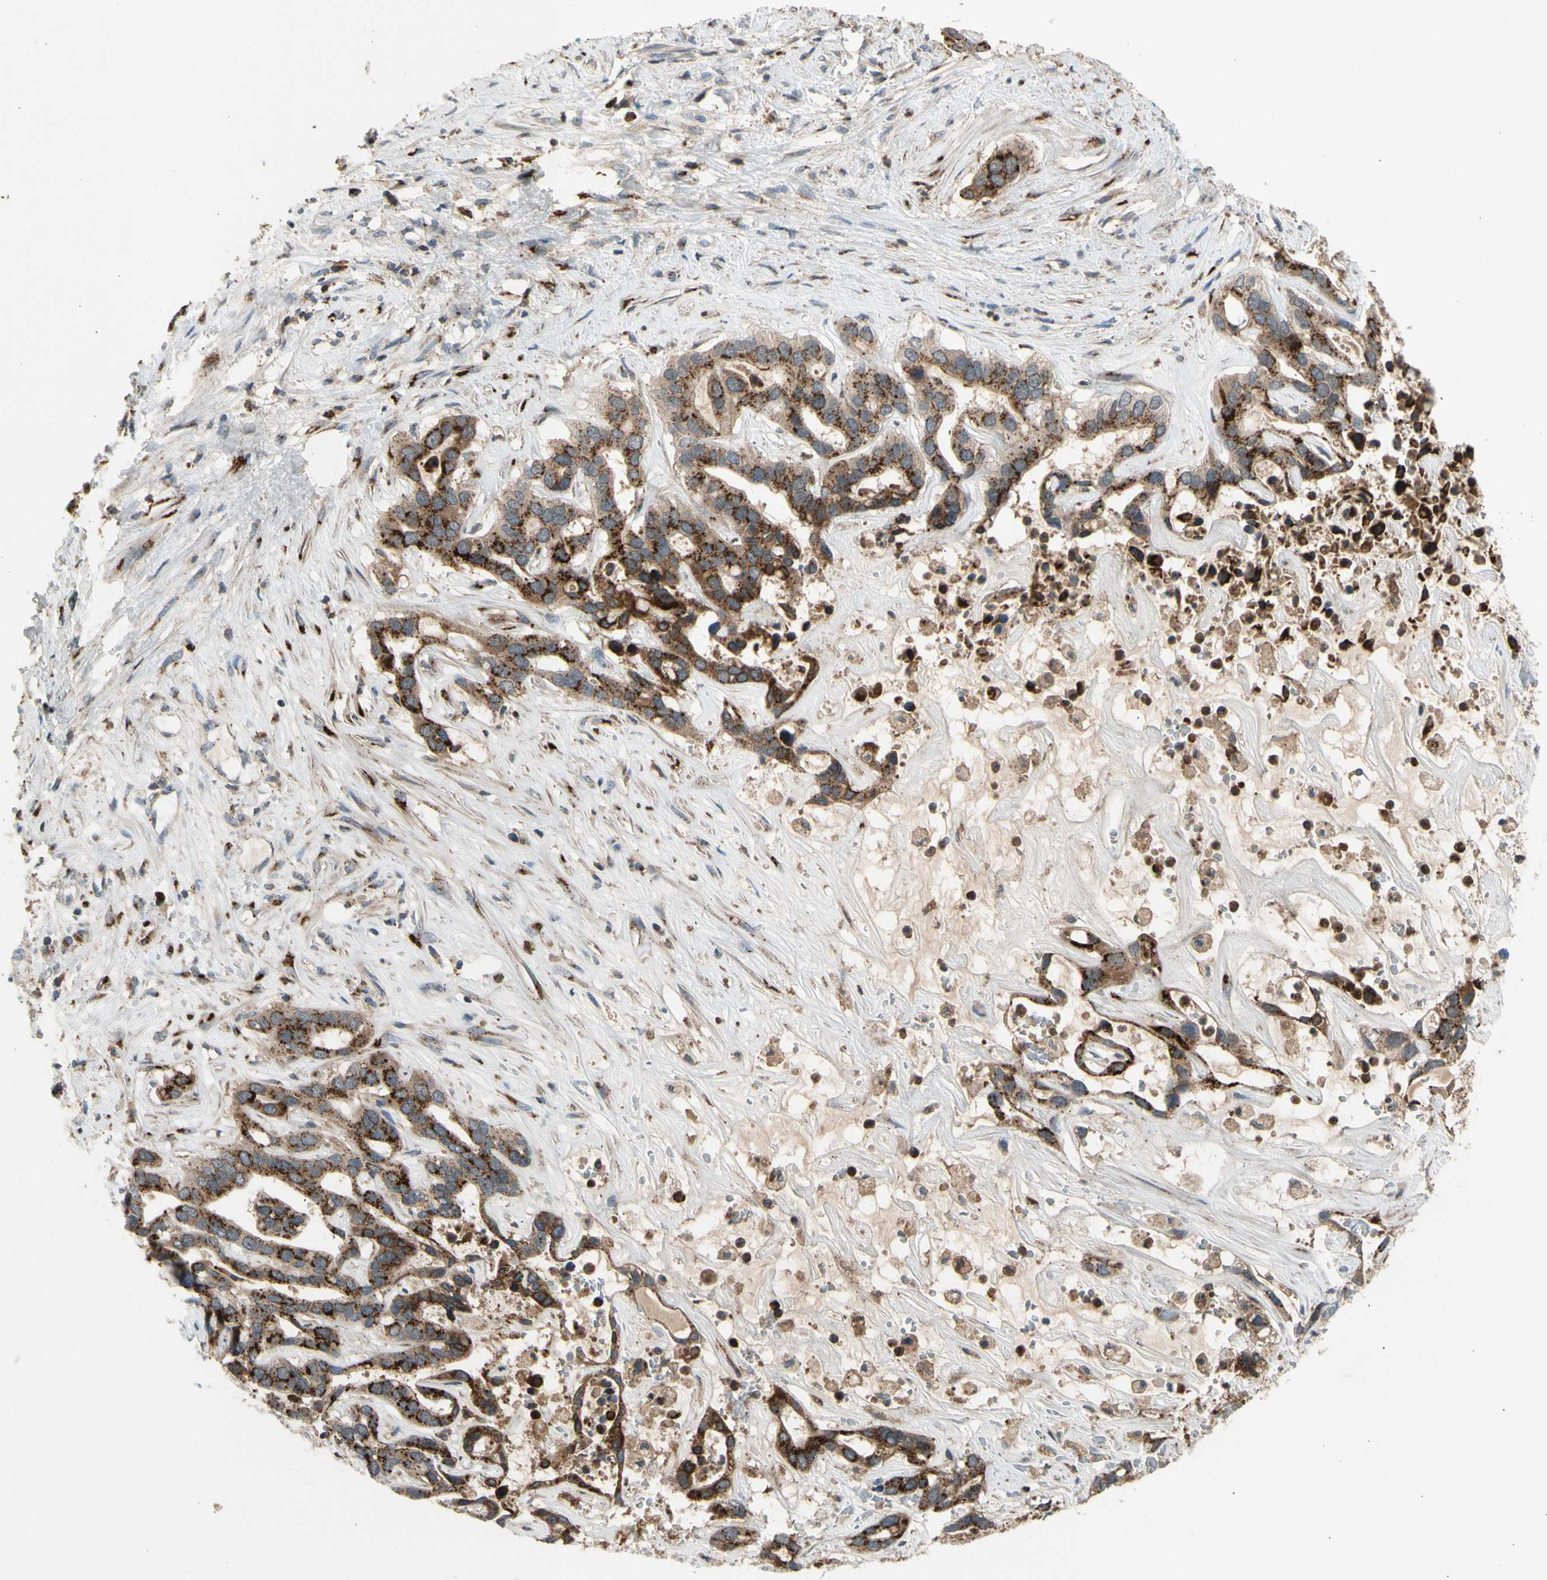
{"staining": {"intensity": "strong", "quantity": ">75%", "location": "cytoplasmic/membranous"}, "tissue": "liver cancer", "cell_type": "Tumor cells", "image_type": "cancer", "snomed": [{"axis": "morphology", "description": "Cholangiocarcinoma"}, {"axis": "topography", "description": "Liver"}], "caption": "Immunohistochemistry (IHC) micrograph of cholangiocarcinoma (liver) stained for a protein (brown), which exhibits high levels of strong cytoplasmic/membranous positivity in about >75% of tumor cells.", "gene": "GALNT5", "patient": {"sex": "female", "age": 65}}